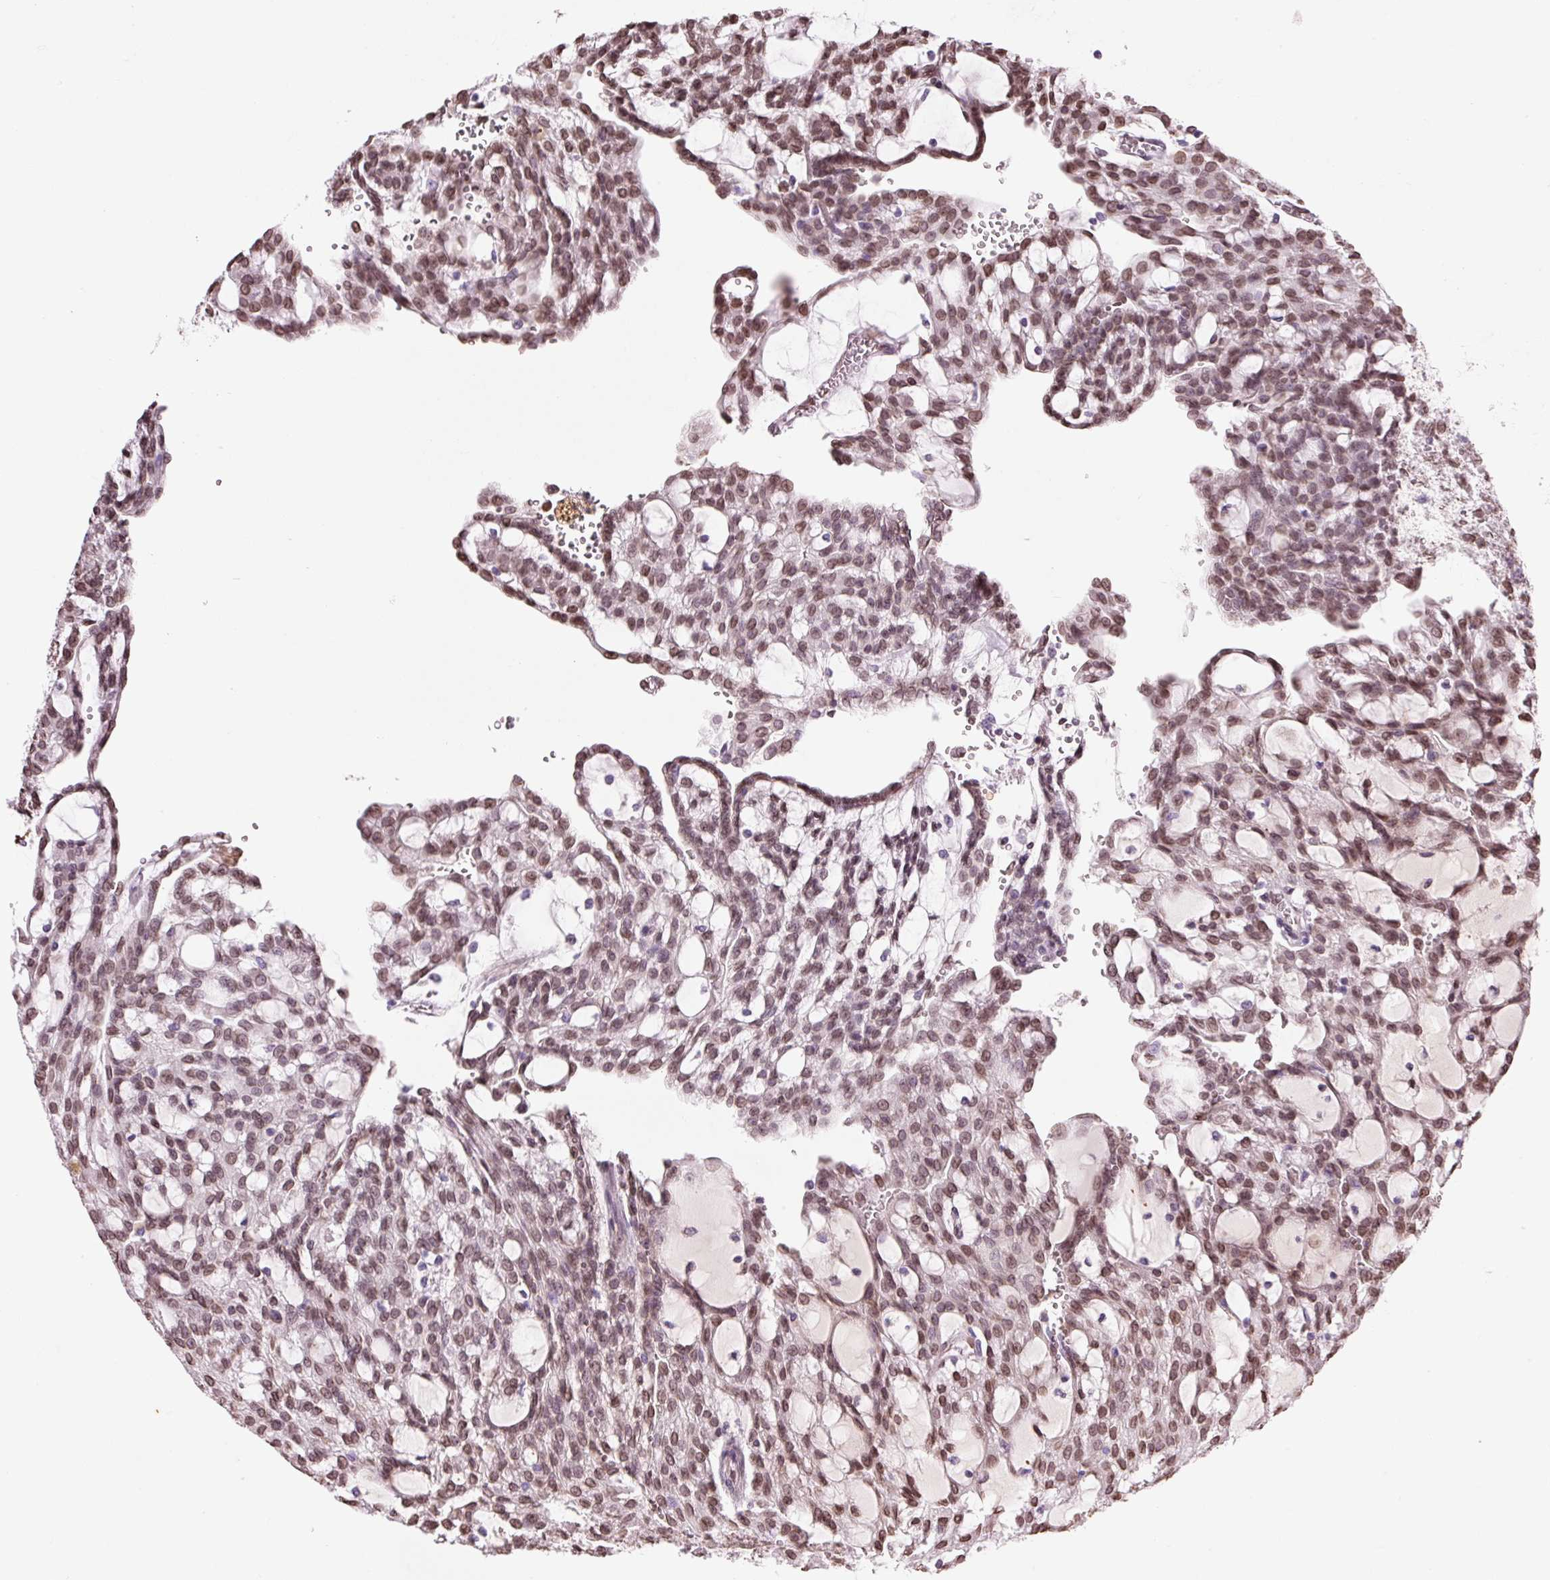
{"staining": {"intensity": "moderate", "quantity": ">75%", "location": "nuclear"}, "tissue": "renal cancer", "cell_type": "Tumor cells", "image_type": "cancer", "snomed": [{"axis": "morphology", "description": "Adenocarcinoma, NOS"}, {"axis": "topography", "description": "Kidney"}], "caption": "Protein staining of renal cancer tissue shows moderate nuclear expression in approximately >75% of tumor cells.", "gene": "ZNF224", "patient": {"sex": "male", "age": 63}}